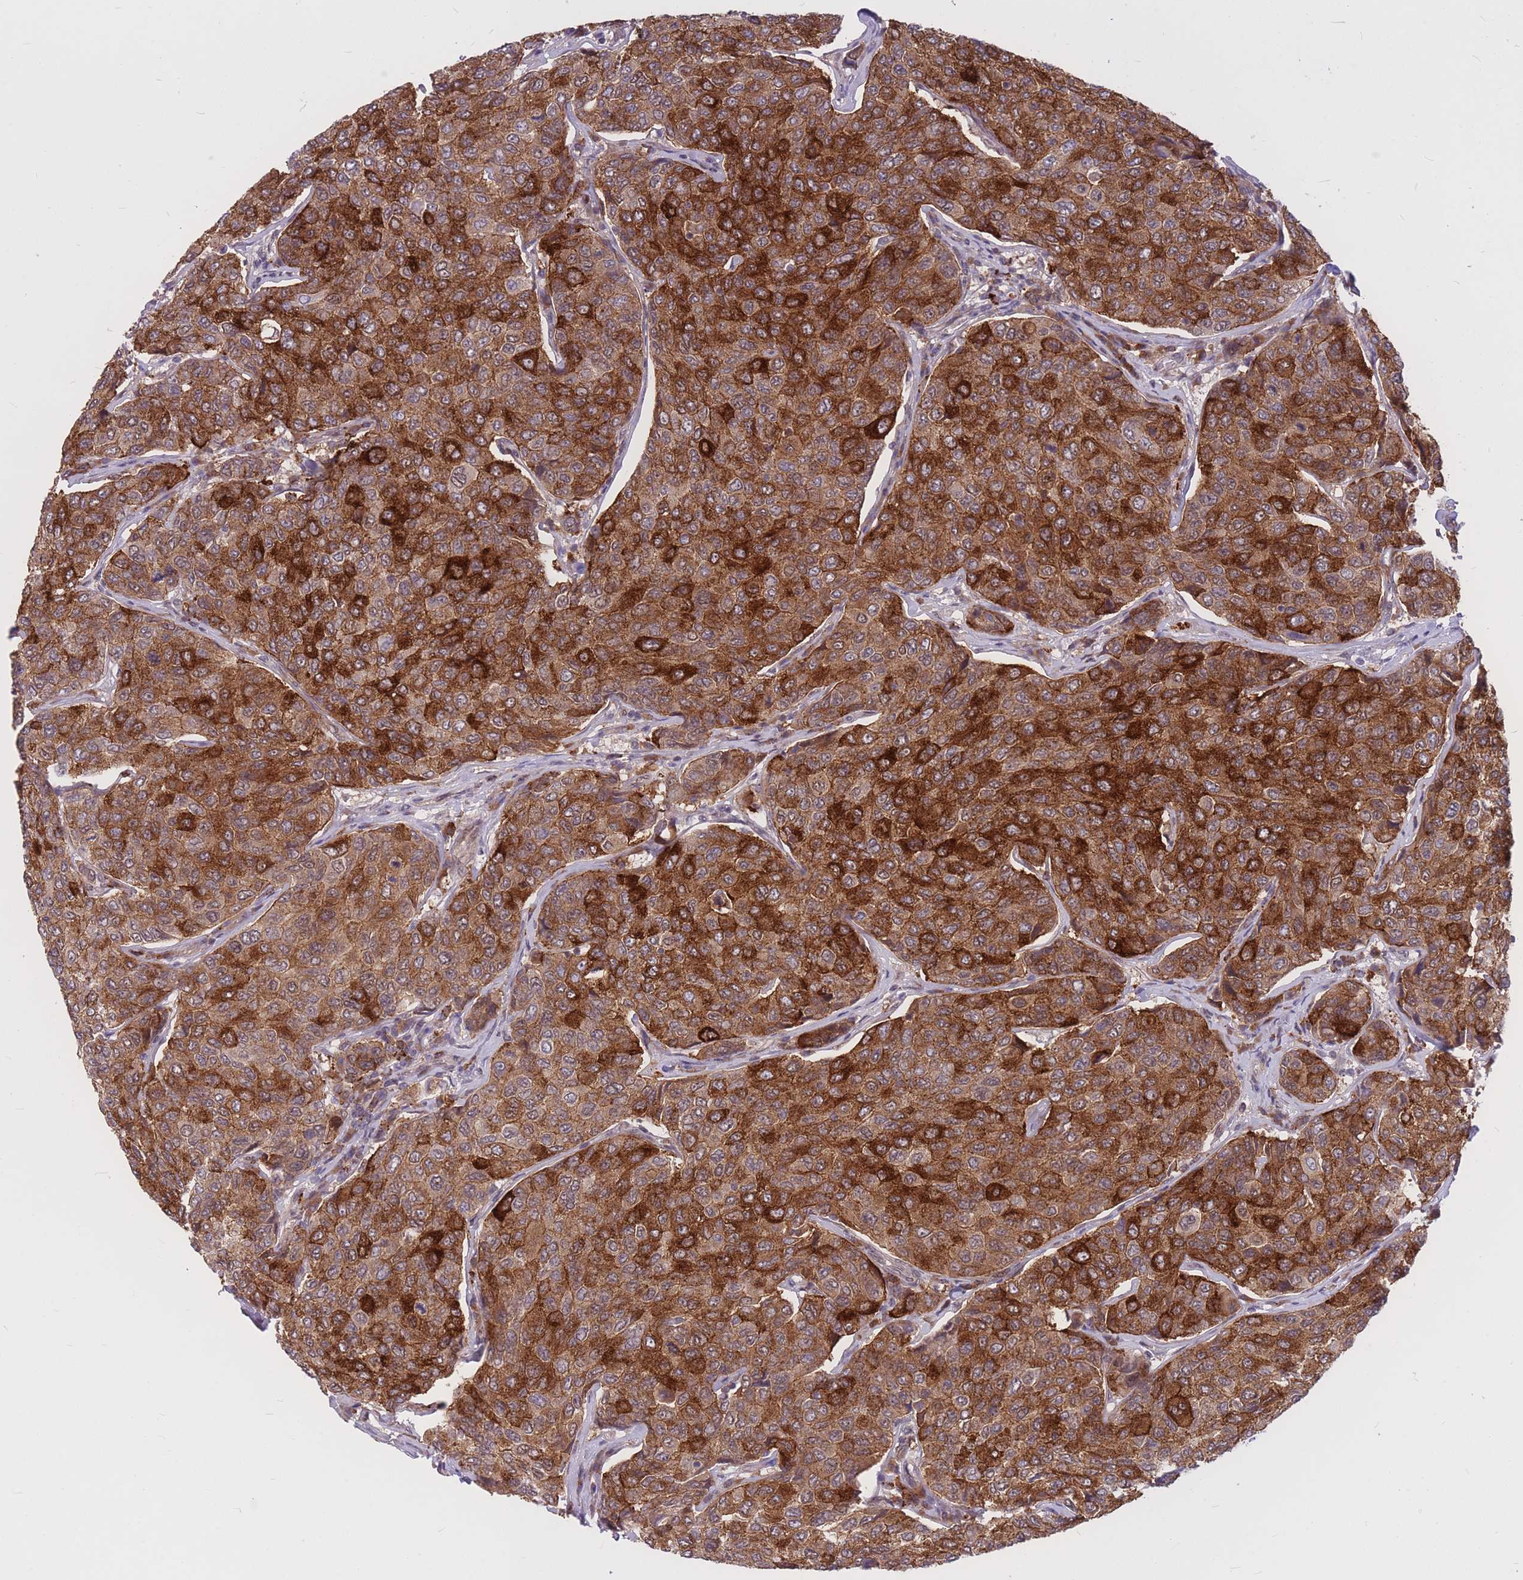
{"staining": {"intensity": "strong", "quantity": ">75%", "location": "cytoplasmic/membranous"}, "tissue": "breast cancer", "cell_type": "Tumor cells", "image_type": "cancer", "snomed": [{"axis": "morphology", "description": "Duct carcinoma"}, {"axis": "topography", "description": "Breast"}], "caption": "Breast cancer (invasive ductal carcinoma) stained with DAB (3,3'-diaminobenzidine) IHC shows high levels of strong cytoplasmic/membranous staining in approximately >75% of tumor cells.", "gene": "TCF20", "patient": {"sex": "female", "age": 55}}